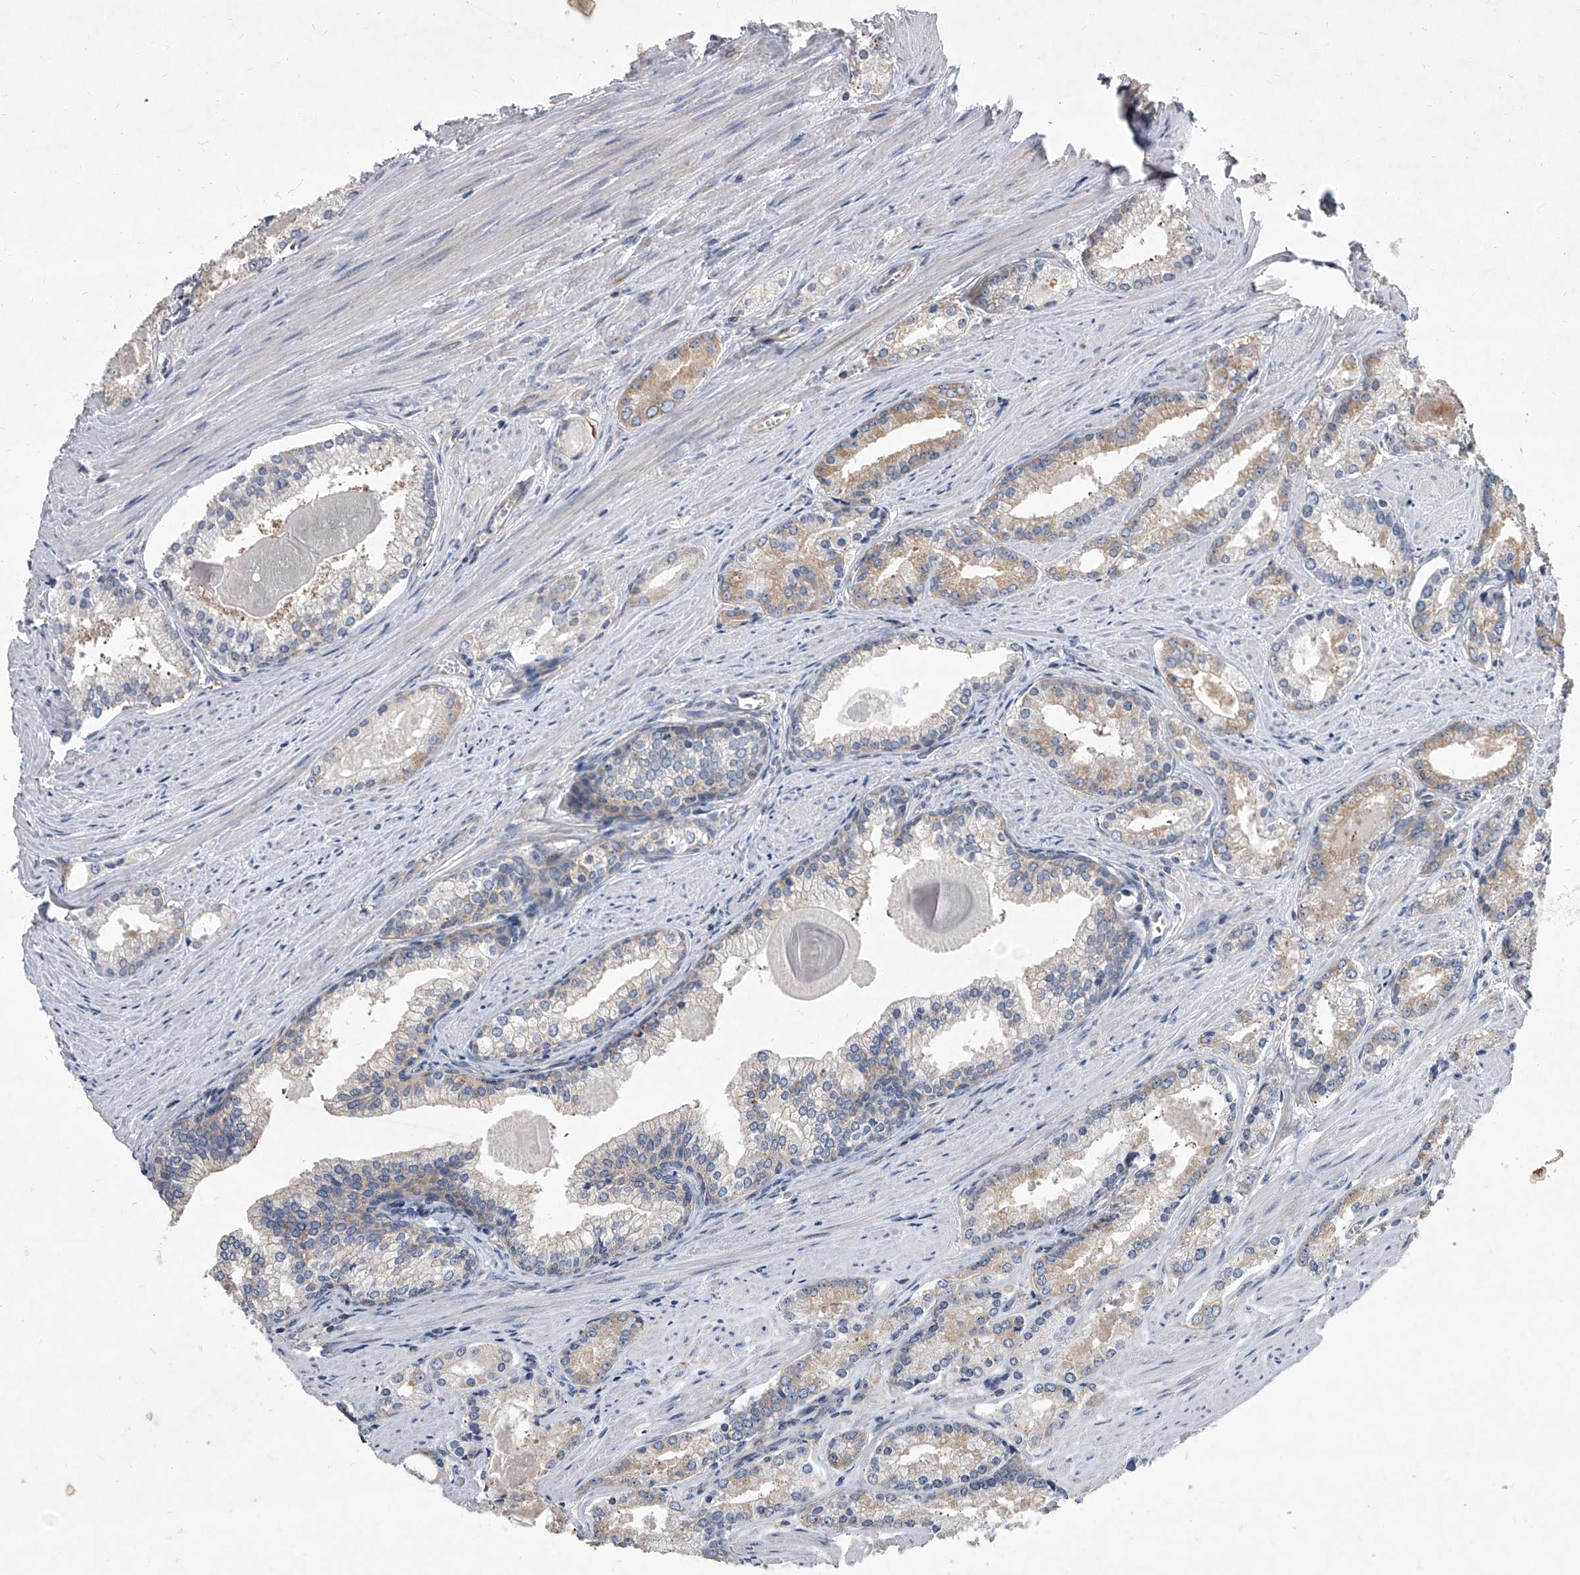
{"staining": {"intensity": "weak", "quantity": ">75%", "location": "cytoplasmic/membranous"}, "tissue": "prostate cancer", "cell_type": "Tumor cells", "image_type": "cancer", "snomed": [{"axis": "morphology", "description": "Adenocarcinoma, Low grade"}, {"axis": "topography", "description": "Prostate"}], "caption": "IHC (DAB (3,3'-diaminobenzidine)) staining of human prostate cancer shows weak cytoplasmic/membranous protein positivity in about >75% of tumor cells.", "gene": "EIF2S2", "patient": {"sex": "male", "age": 54}}